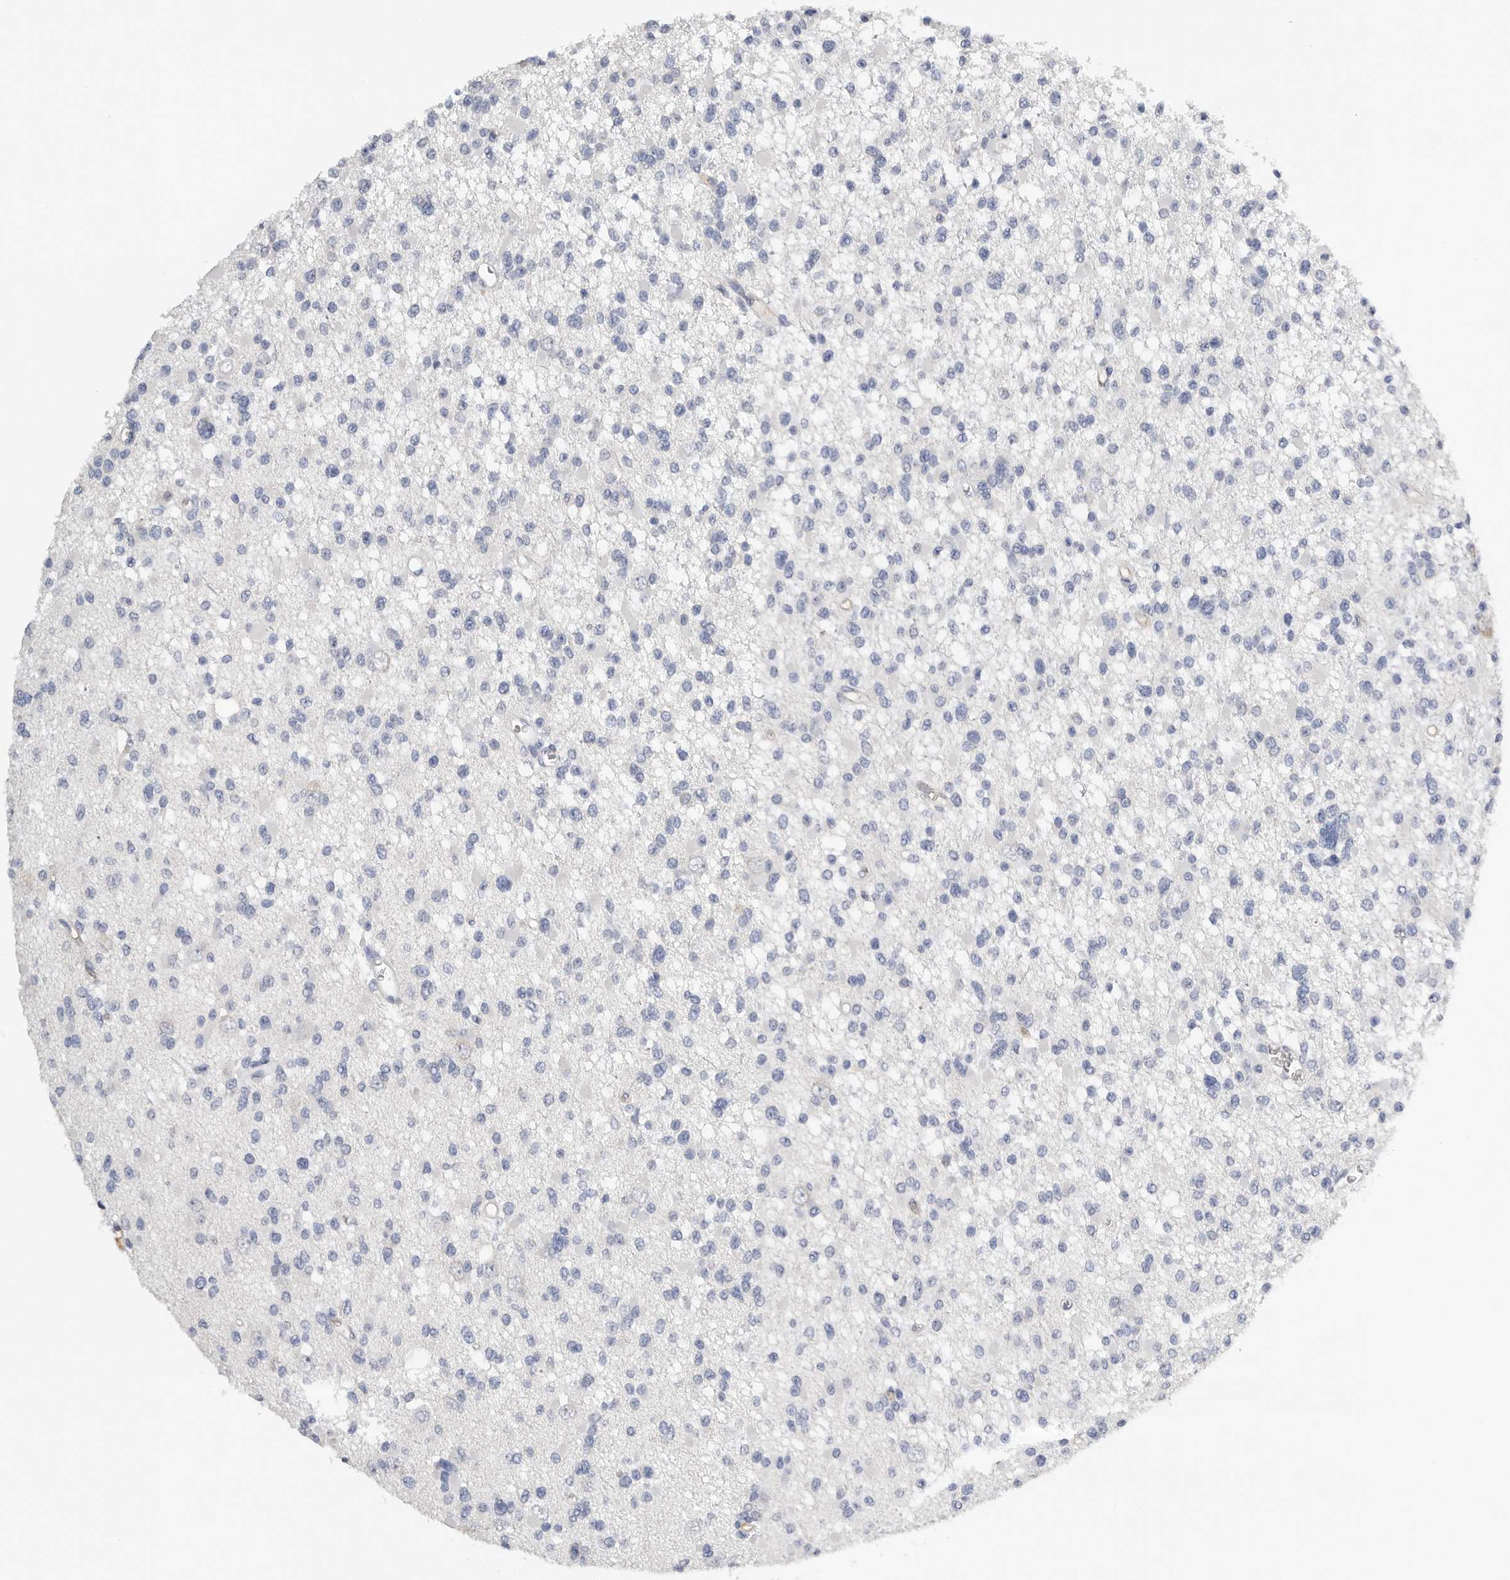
{"staining": {"intensity": "negative", "quantity": "none", "location": "none"}, "tissue": "glioma", "cell_type": "Tumor cells", "image_type": "cancer", "snomed": [{"axis": "morphology", "description": "Glioma, malignant, Low grade"}, {"axis": "topography", "description": "Brain"}], "caption": "The micrograph reveals no significant positivity in tumor cells of malignant low-grade glioma.", "gene": "FABP6", "patient": {"sex": "female", "age": 22}}